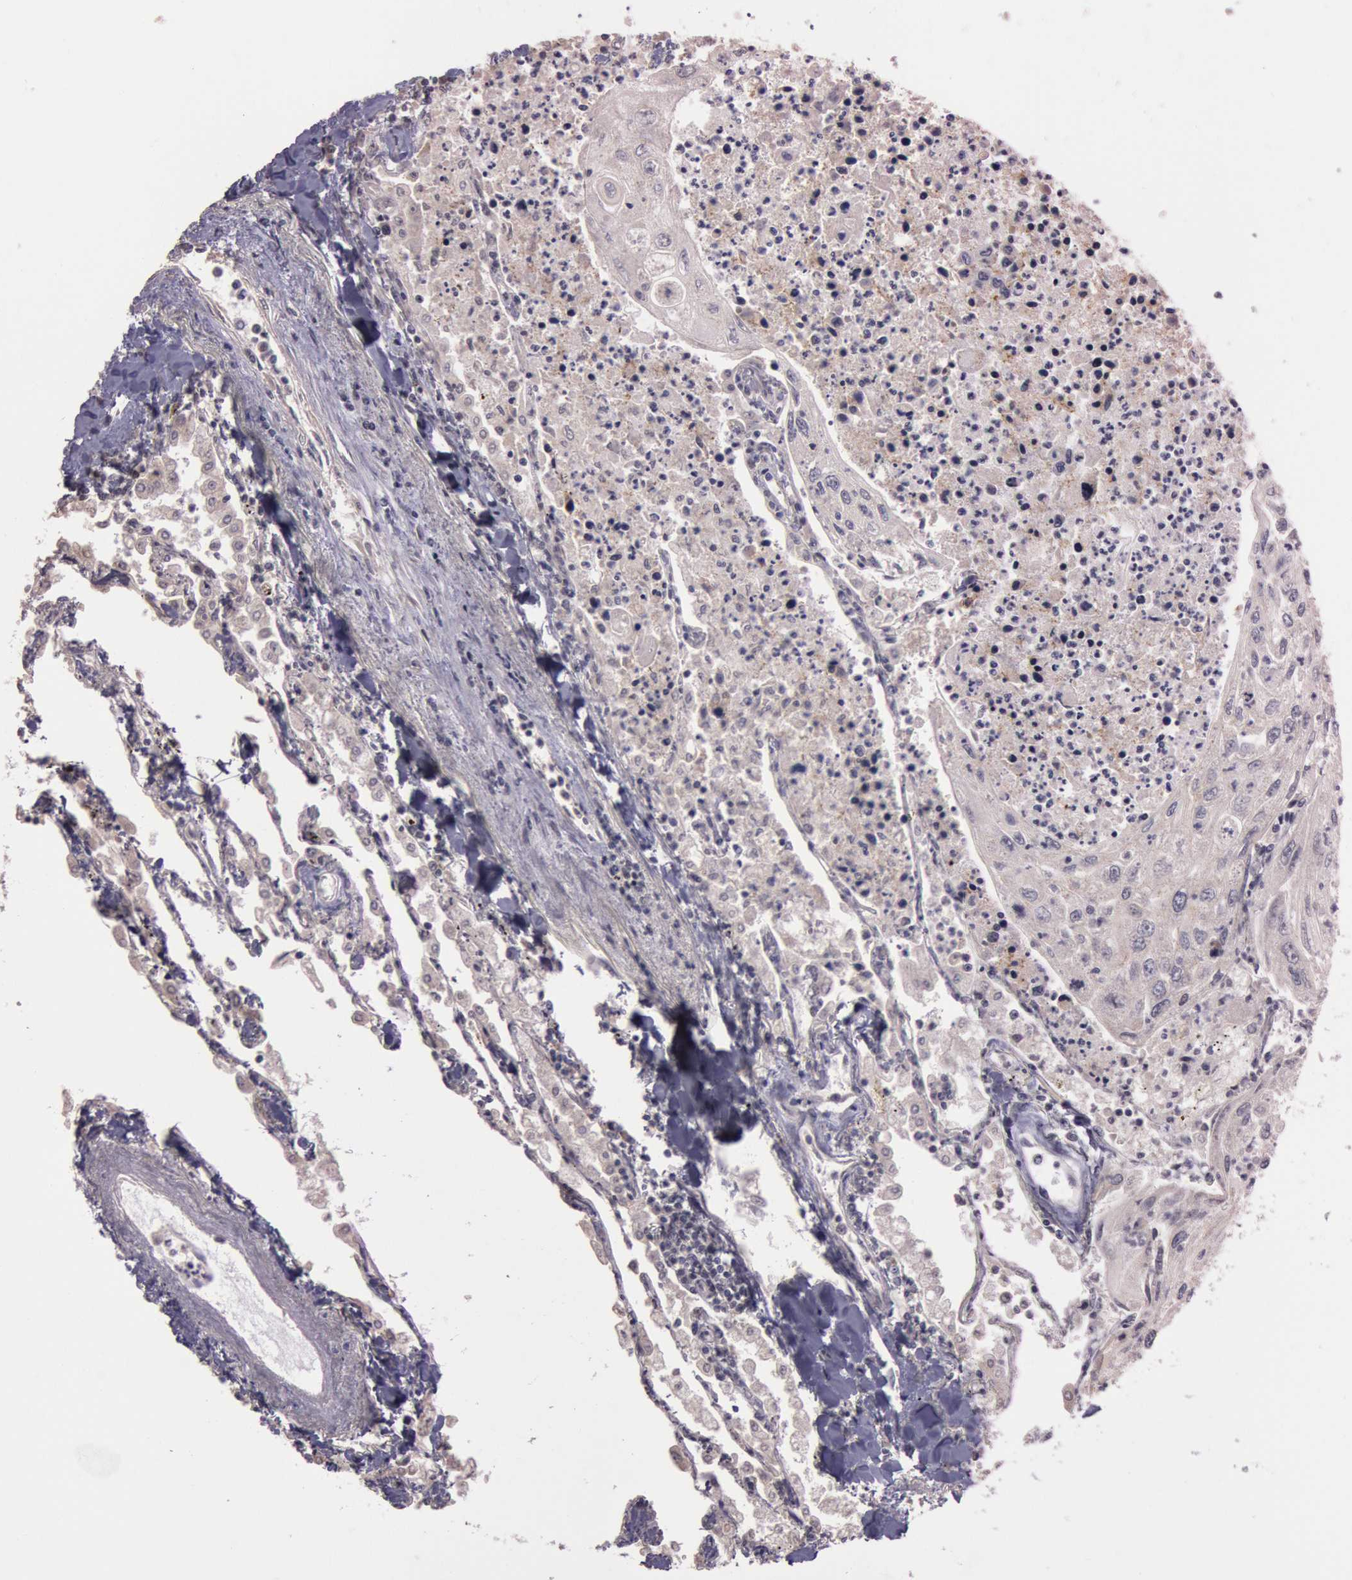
{"staining": {"intensity": "negative", "quantity": "none", "location": "none"}, "tissue": "lung cancer", "cell_type": "Tumor cells", "image_type": "cancer", "snomed": [{"axis": "morphology", "description": "Squamous cell carcinoma, NOS"}, {"axis": "topography", "description": "Lung"}], "caption": "This is an IHC micrograph of human lung cancer (squamous cell carcinoma). There is no staining in tumor cells.", "gene": "TASL", "patient": {"sex": "male", "age": 75}}